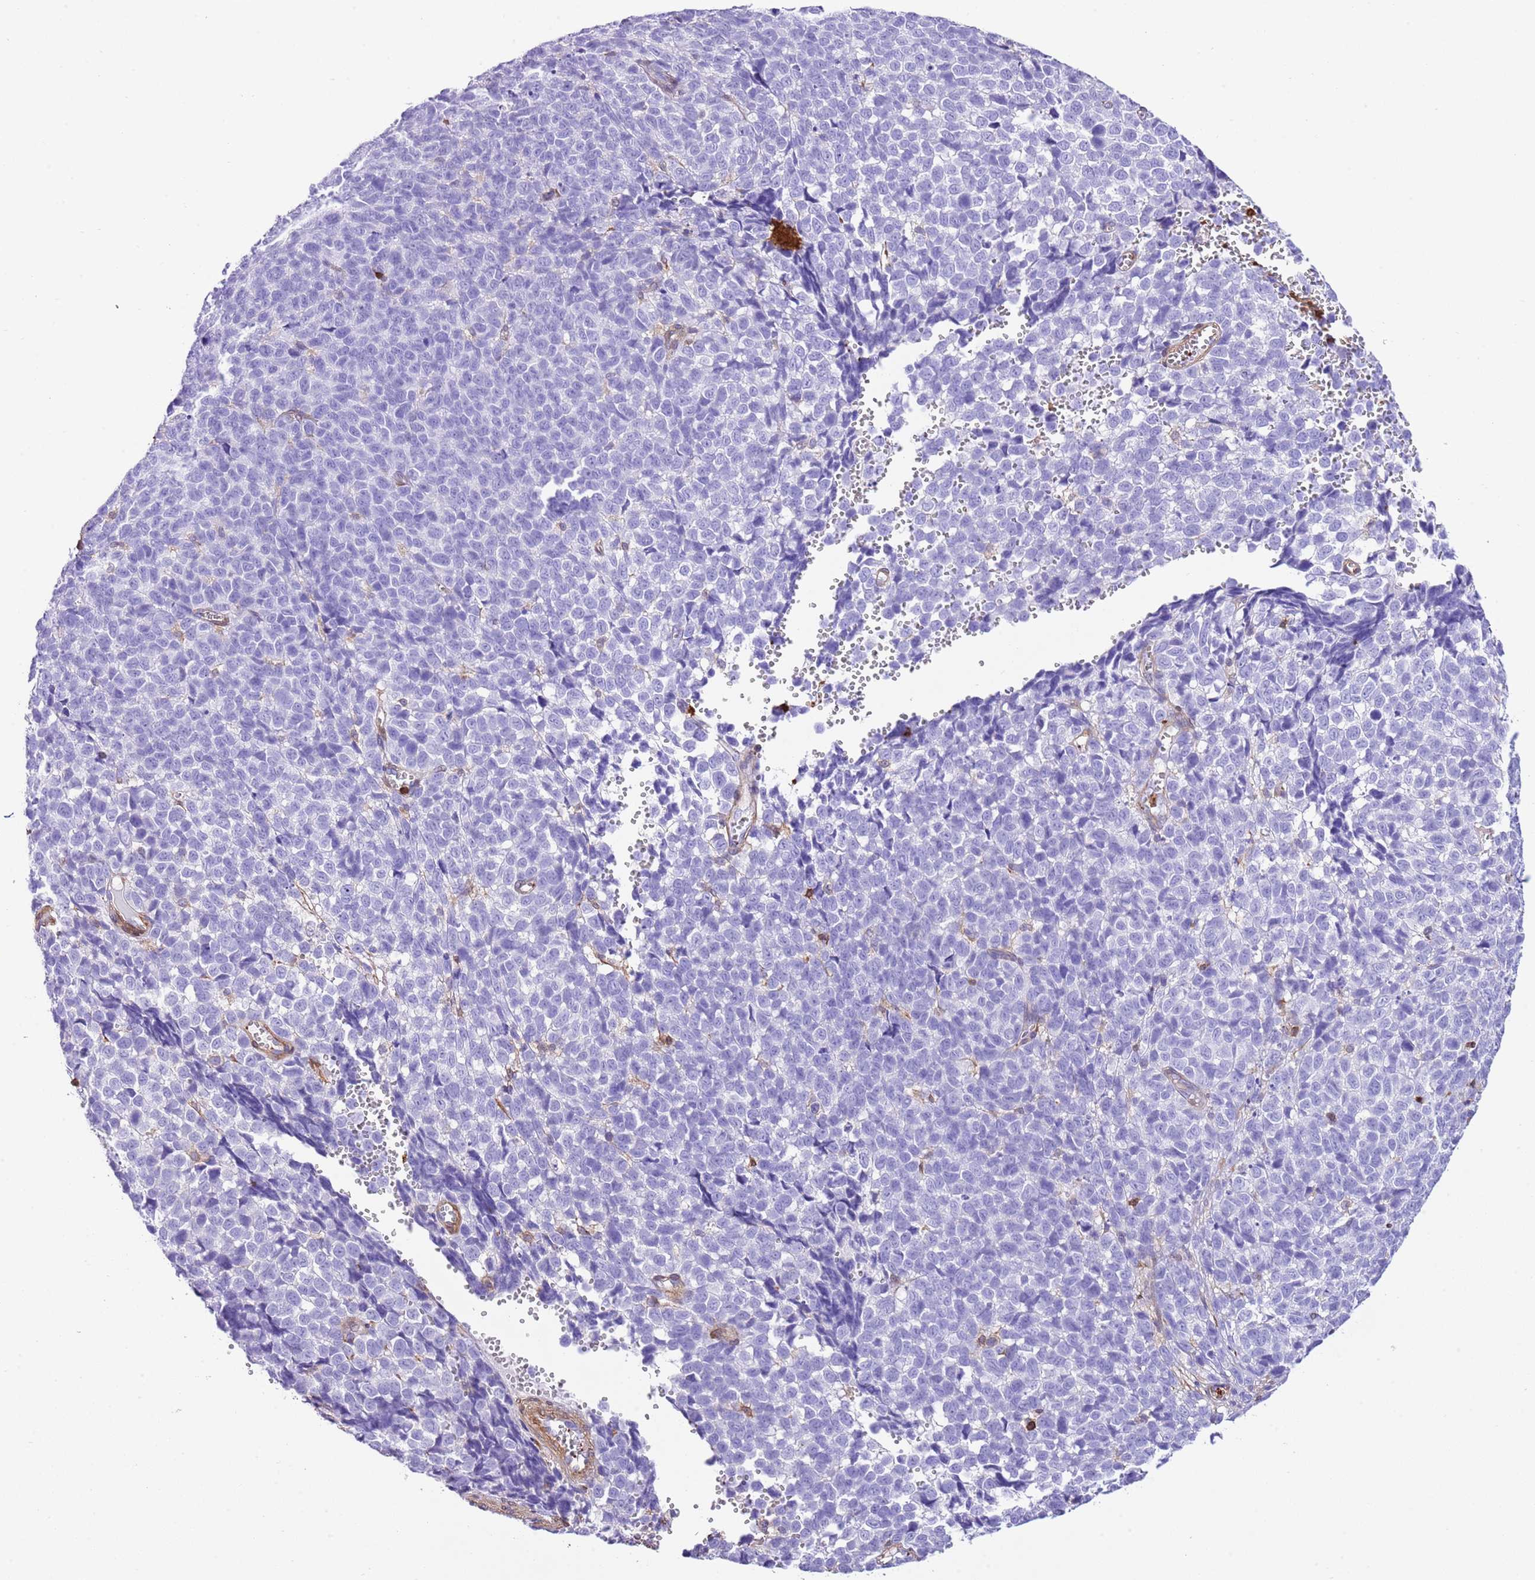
{"staining": {"intensity": "negative", "quantity": "none", "location": "none"}, "tissue": "melanoma", "cell_type": "Tumor cells", "image_type": "cancer", "snomed": [{"axis": "morphology", "description": "Malignant melanoma, NOS"}, {"axis": "topography", "description": "Nose, NOS"}], "caption": "Malignant melanoma stained for a protein using IHC demonstrates no positivity tumor cells.", "gene": "CNN2", "patient": {"sex": "female", "age": 48}}